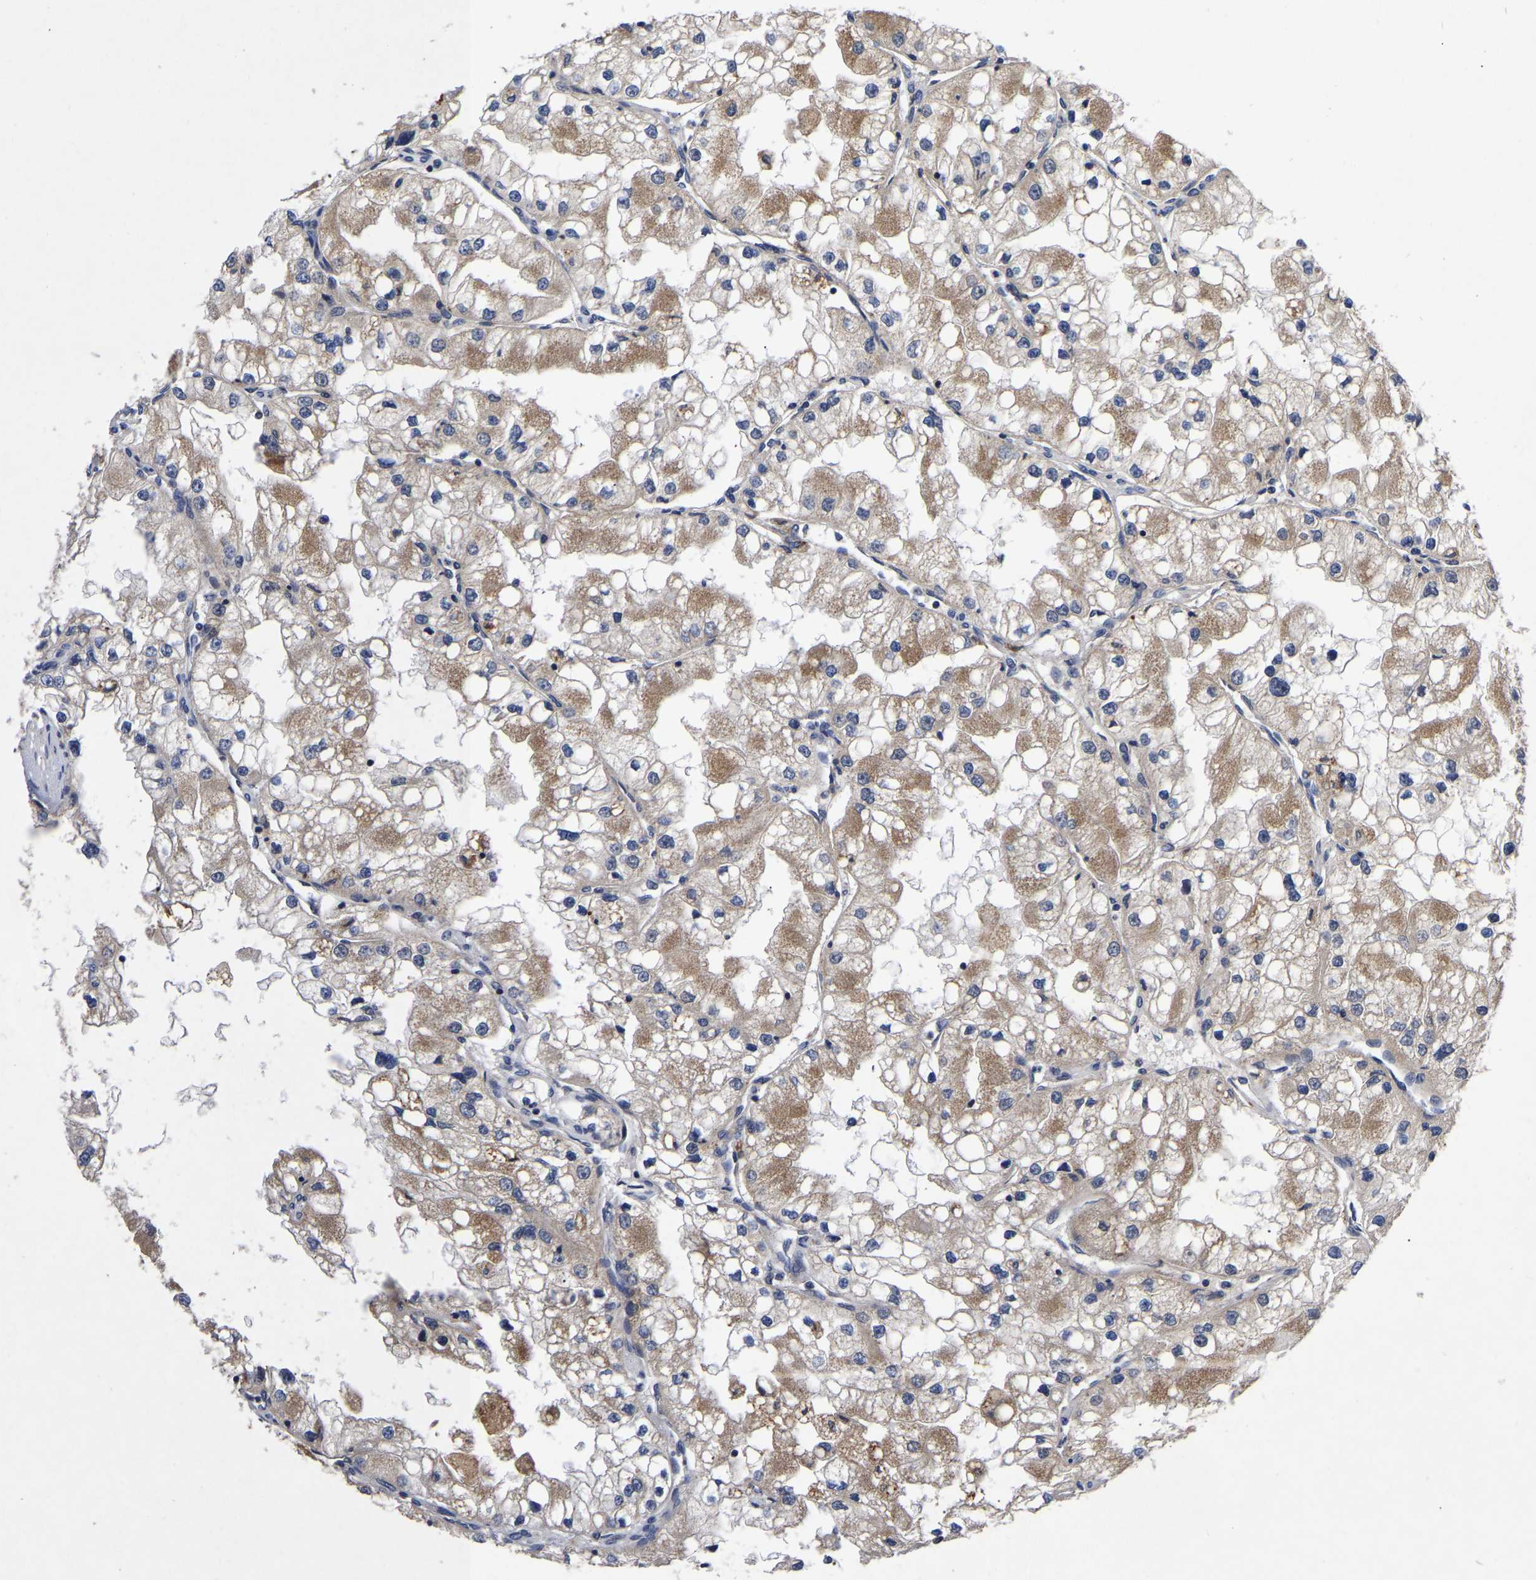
{"staining": {"intensity": "moderate", "quantity": "25%-75%", "location": "cytoplasmic/membranous"}, "tissue": "renal cancer", "cell_type": "Tumor cells", "image_type": "cancer", "snomed": [{"axis": "morphology", "description": "Adenocarcinoma, NOS"}, {"axis": "topography", "description": "Kidney"}], "caption": "This is a histology image of immunohistochemistry staining of renal cancer, which shows moderate staining in the cytoplasmic/membranous of tumor cells.", "gene": "JUNB", "patient": {"sex": "male", "age": 68}}